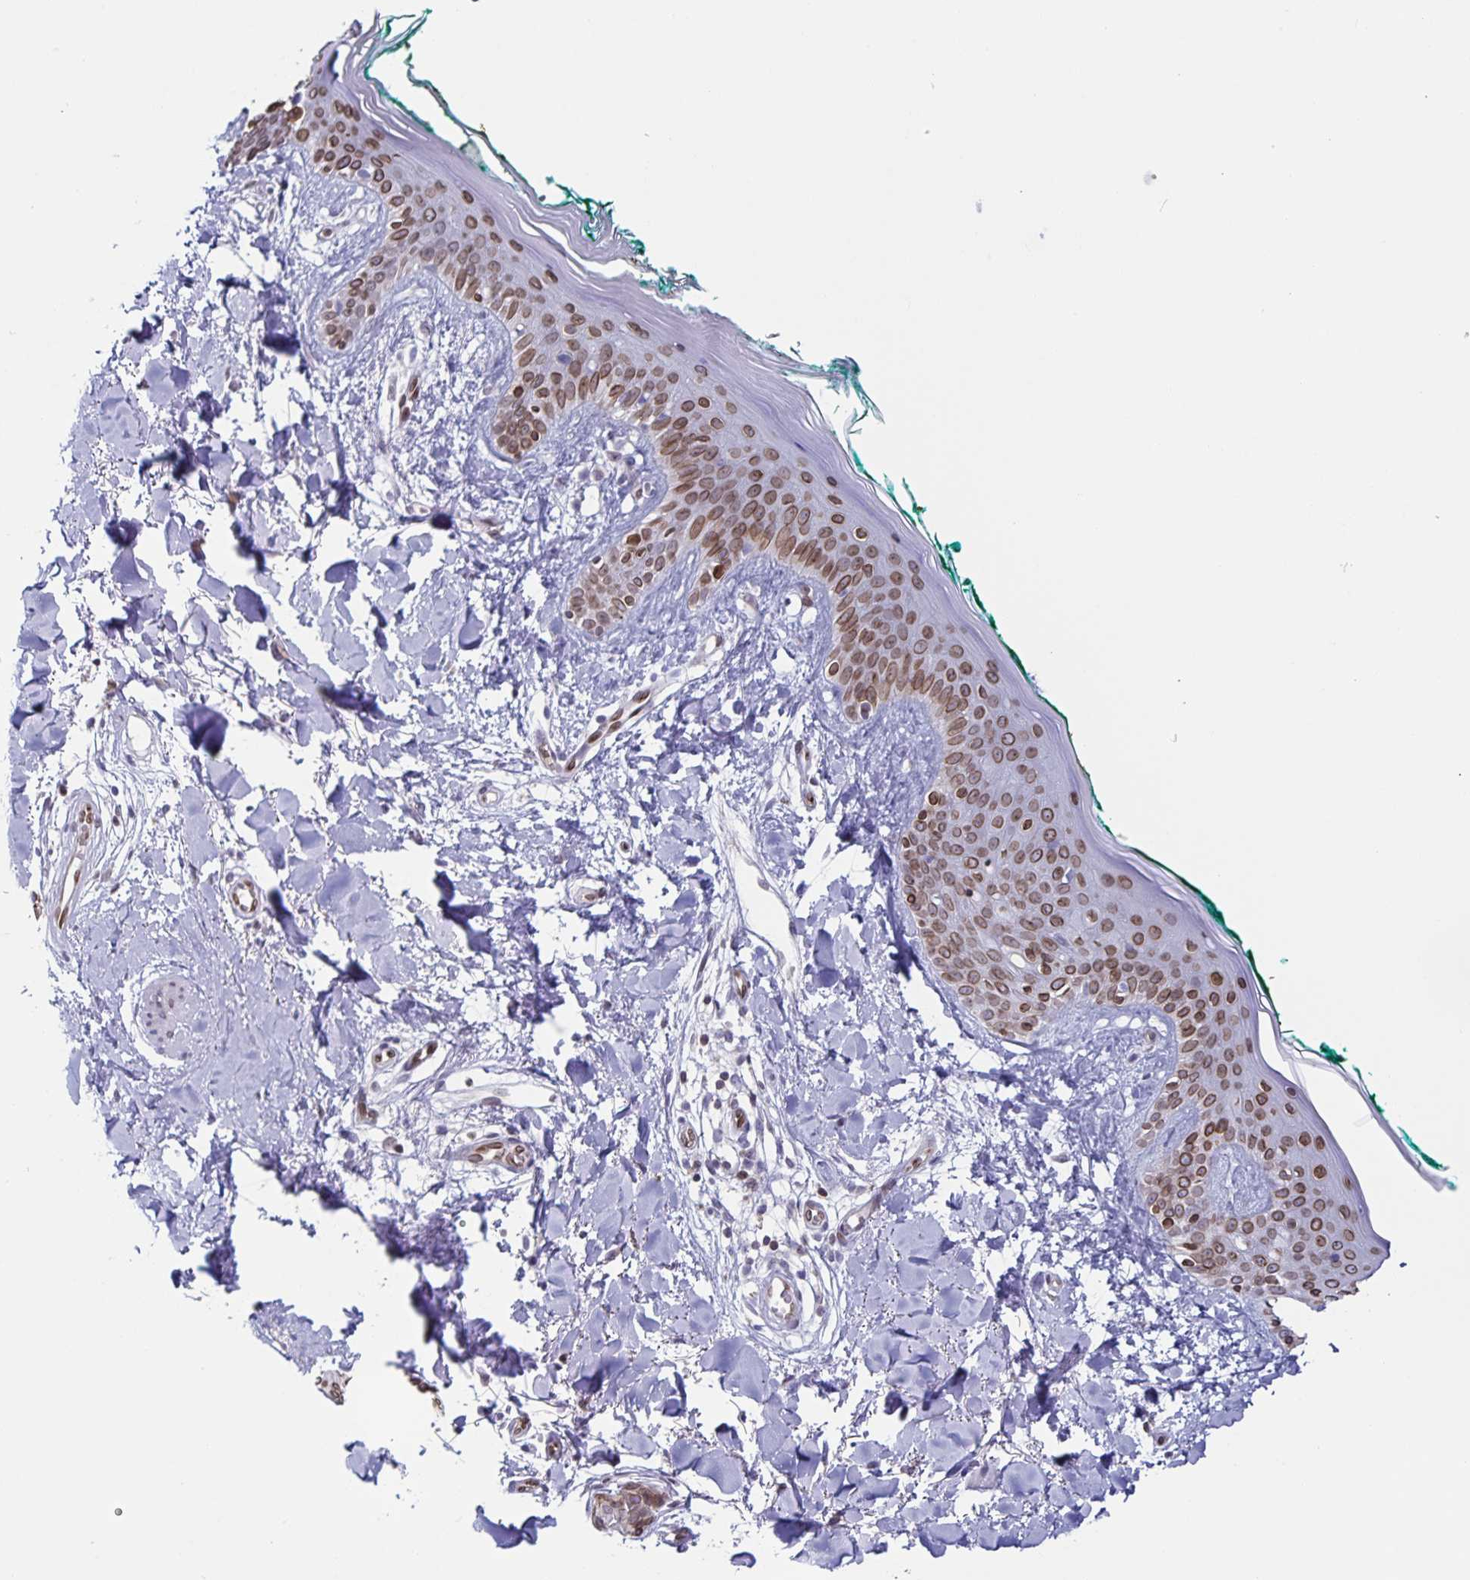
{"staining": {"intensity": "negative", "quantity": "none", "location": "none"}, "tissue": "skin", "cell_type": "Fibroblasts", "image_type": "normal", "snomed": [{"axis": "morphology", "description": "Normal tissue, NOS"}, {"axis": "topography", "description": "Skin"}], "caption": "Micrograph shows no significant protein staining in fibroblasts of normal skin.", "gene": "SYNE2", "patient": {"sex": "female", "age": 34}}